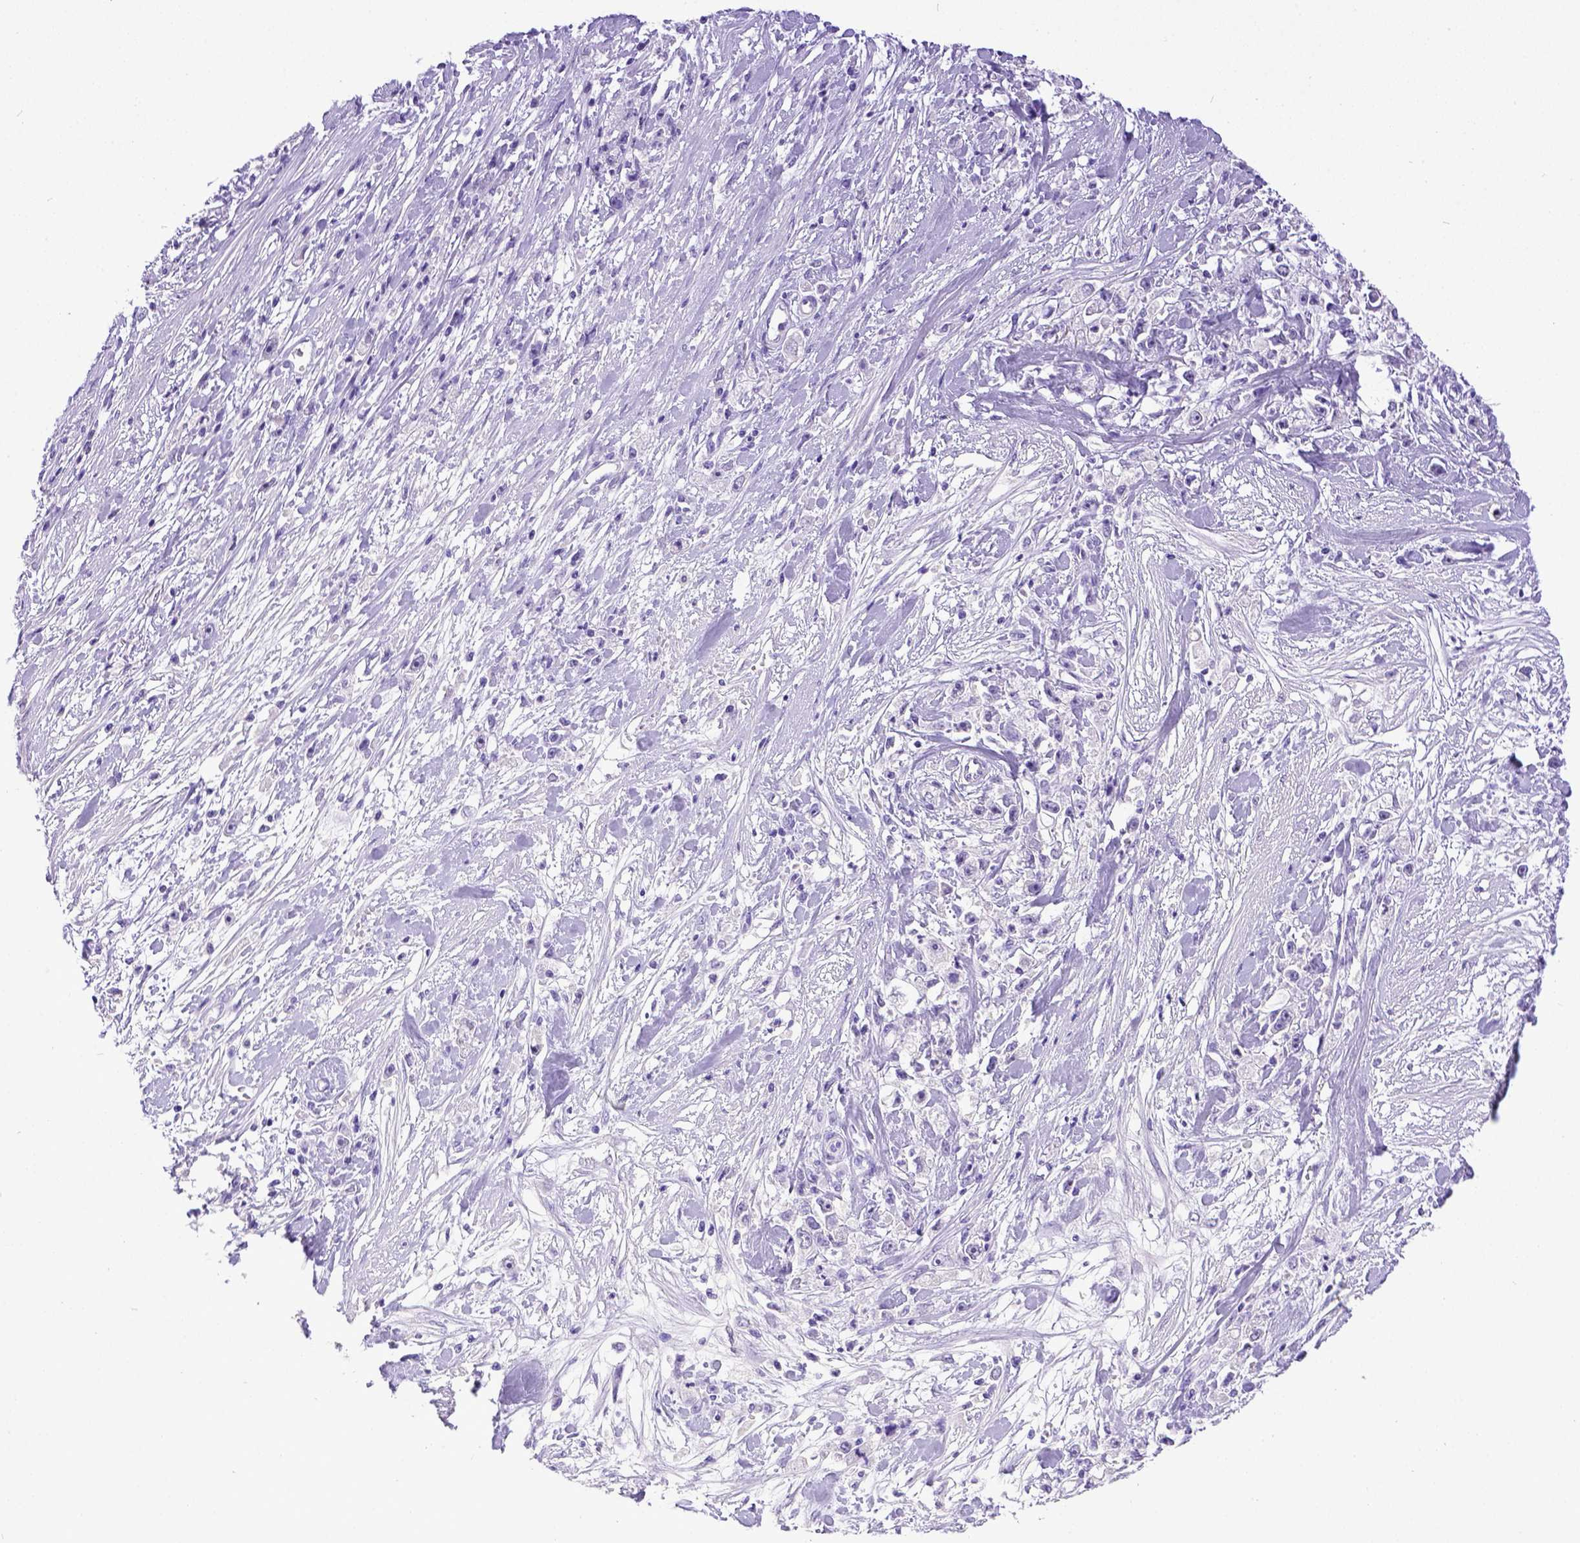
{"staining": {"intensity": "negative", "quantity": "none", "location": "none"}, "tissue": "stomach cancer", "cell_type": "Tumor cells", "image_type": "cancer", "snomed": [{"axis": "morphology", "description": "Adenocarcinoma, NOS"}, {"axis": "topography", "description": "Stomach"}], "caption": "Tumor cells show no significant expression in stomach adenocarcinoma.", "gene": "ESR1", "patient": {"sex": "female", "age": 59}}